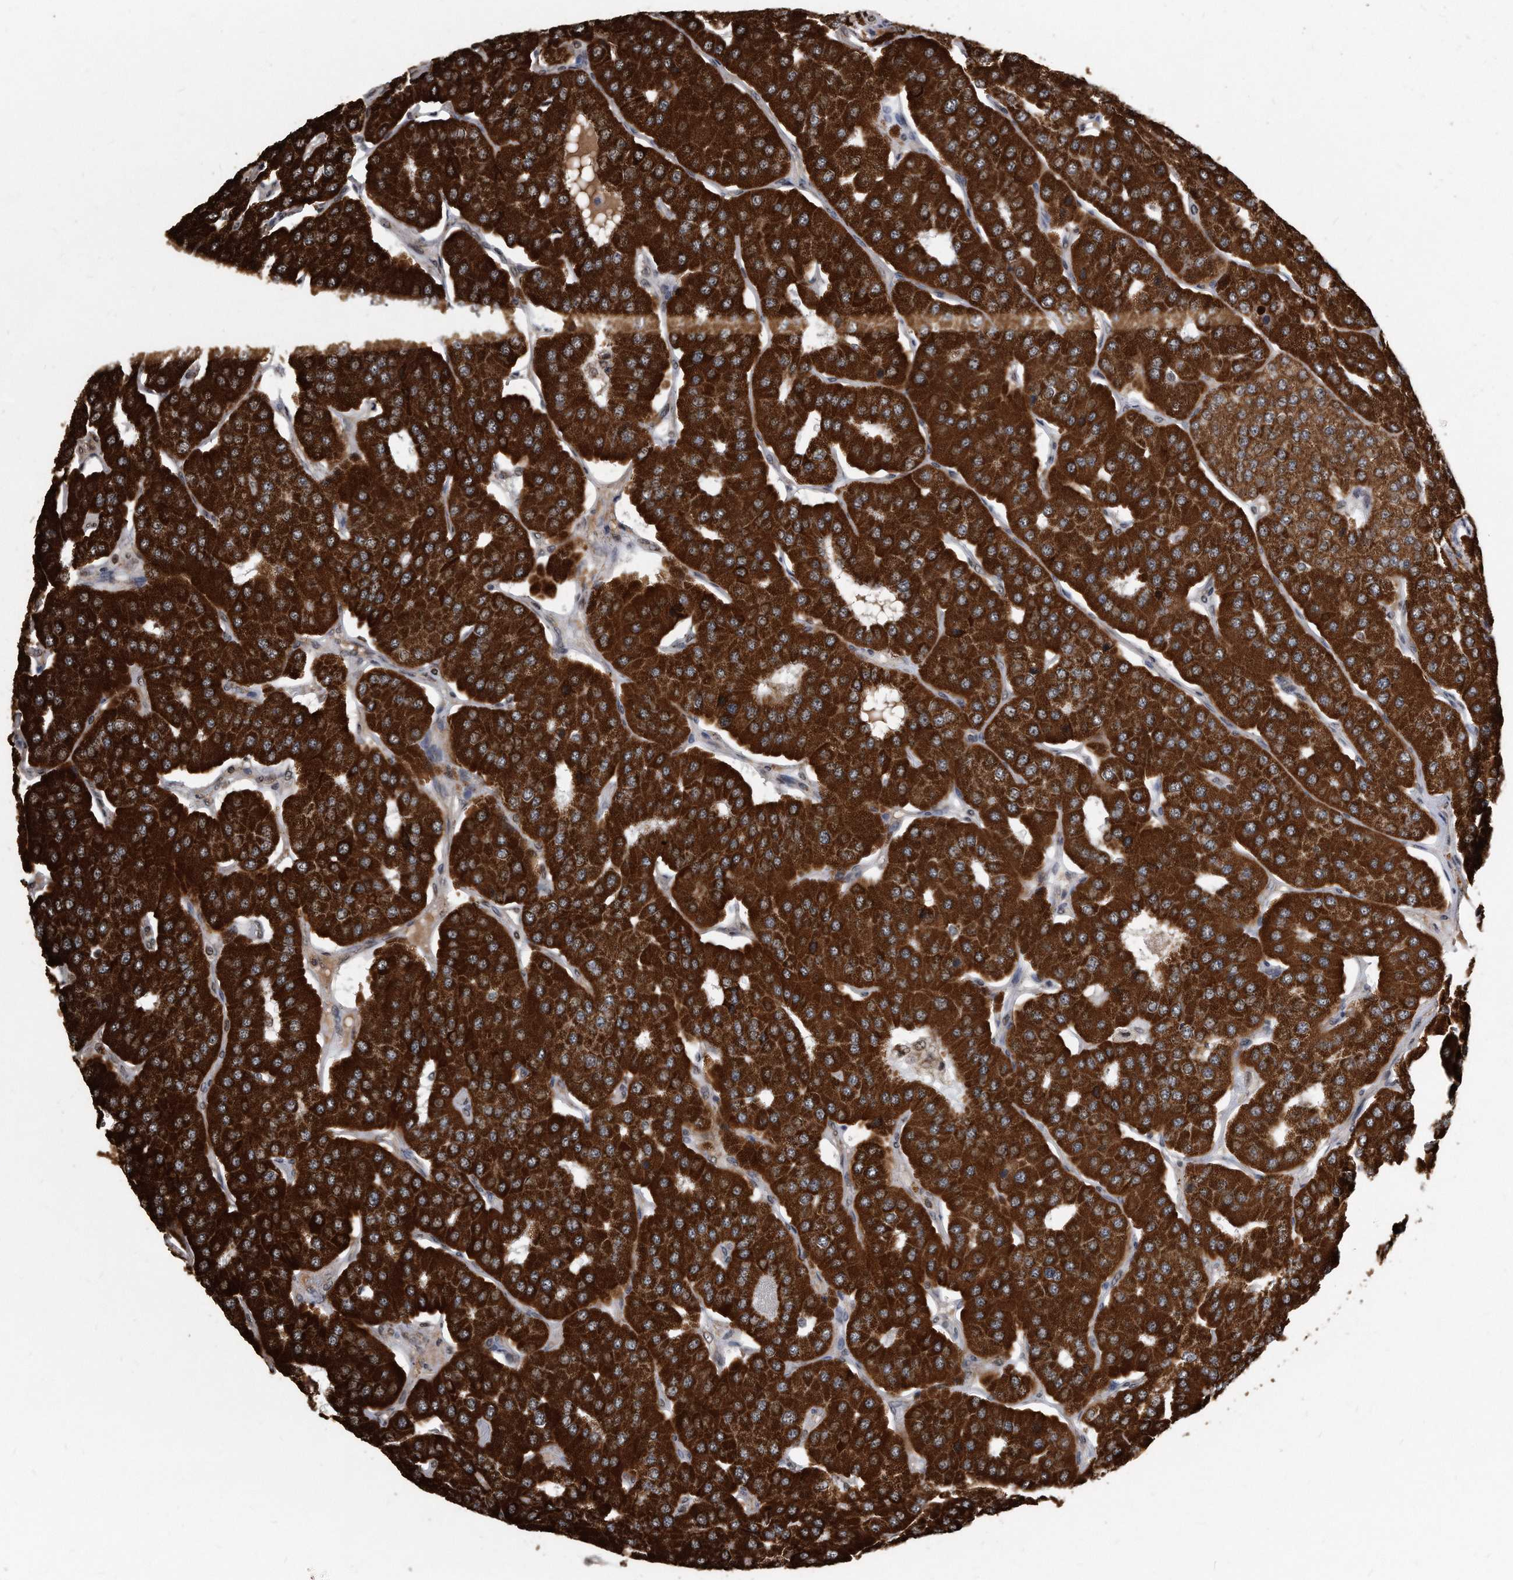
{"staining": {"intensity": "strong", "quantity": ">75%", "location": "cytoplasmic/membranous"}, "tissue": "parathyroid gland", "cell_type": "Glandular cells", "image_type": "normal", "snomed": [{"axis": "morphology", "description": "Normal tissue, NOS"}, {"axis": "morphology", "description": "Adenoma, NOS"}, {"axis": "topography", "description": "Parathyroid gland"}], "caption": "Immunohistochemistry (DAB (3,3'-diaminobenzidine)) staining of benign parathyroid gland exhibits strong cytoplasmic/membranous protein staining in approximately >75% of glandular cells.", "gene": "DUSP22", "patient": {"sex": "female", "age": 86}}